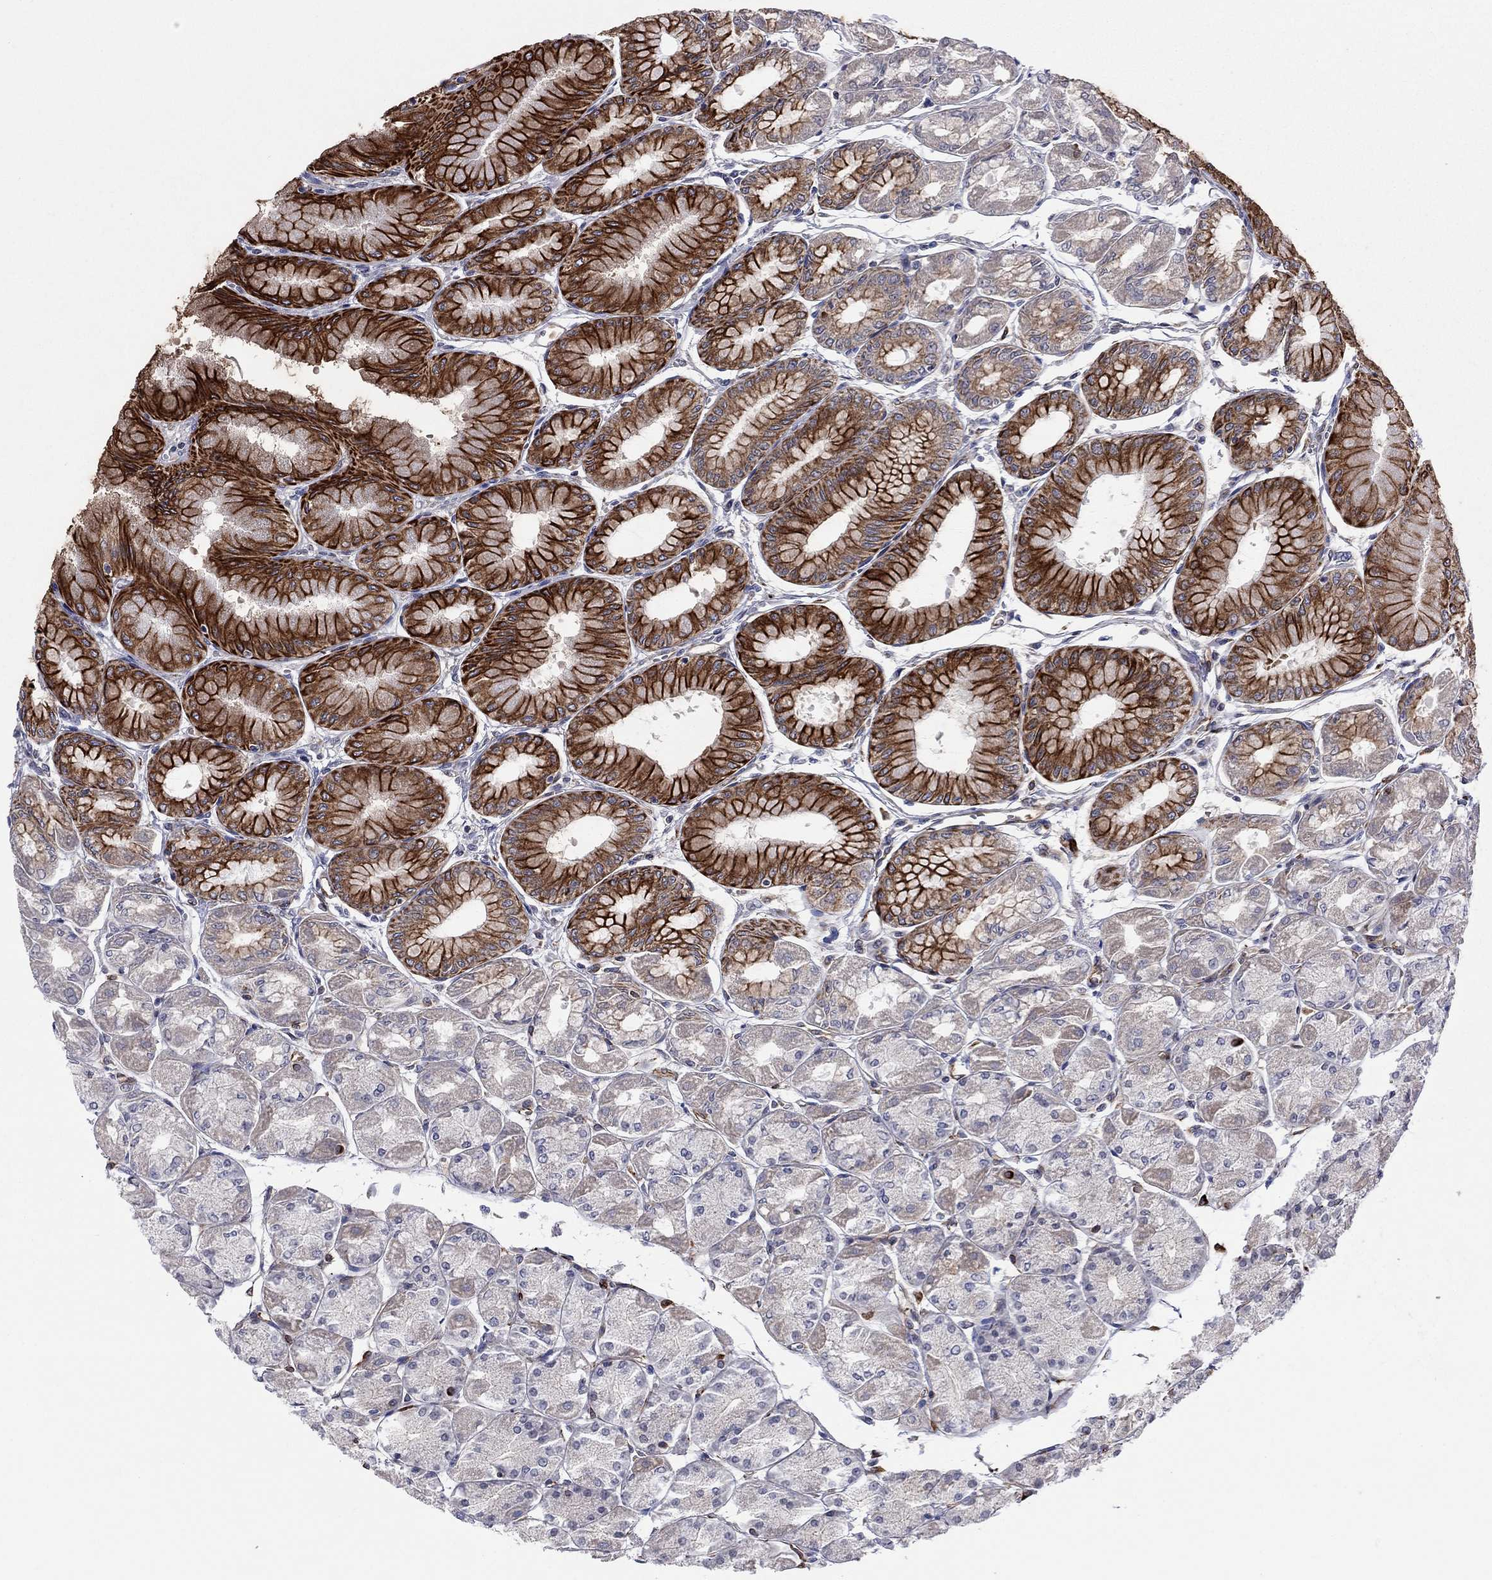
{"staining": {"intensity": "strong", "quantity": "25%-75%", "location": "cytoplasmic/membranous"}, "tissue": "stomach", "cell_type": "Glandular cells", "image_type": "normal", "snomed": [{"axis": "morphology", "description": "Normal tissue, NOS"}, {"axis": "topography", "description": "Stomach, upper"}], "caption": "The photomicrograph reveals staining of benign stomach, revealing strong cytoplasmic/membranous protein staining (brown color) within glandular cells.", "gene": "MGST3", "patient": {"sex": "male", "age": 60}}